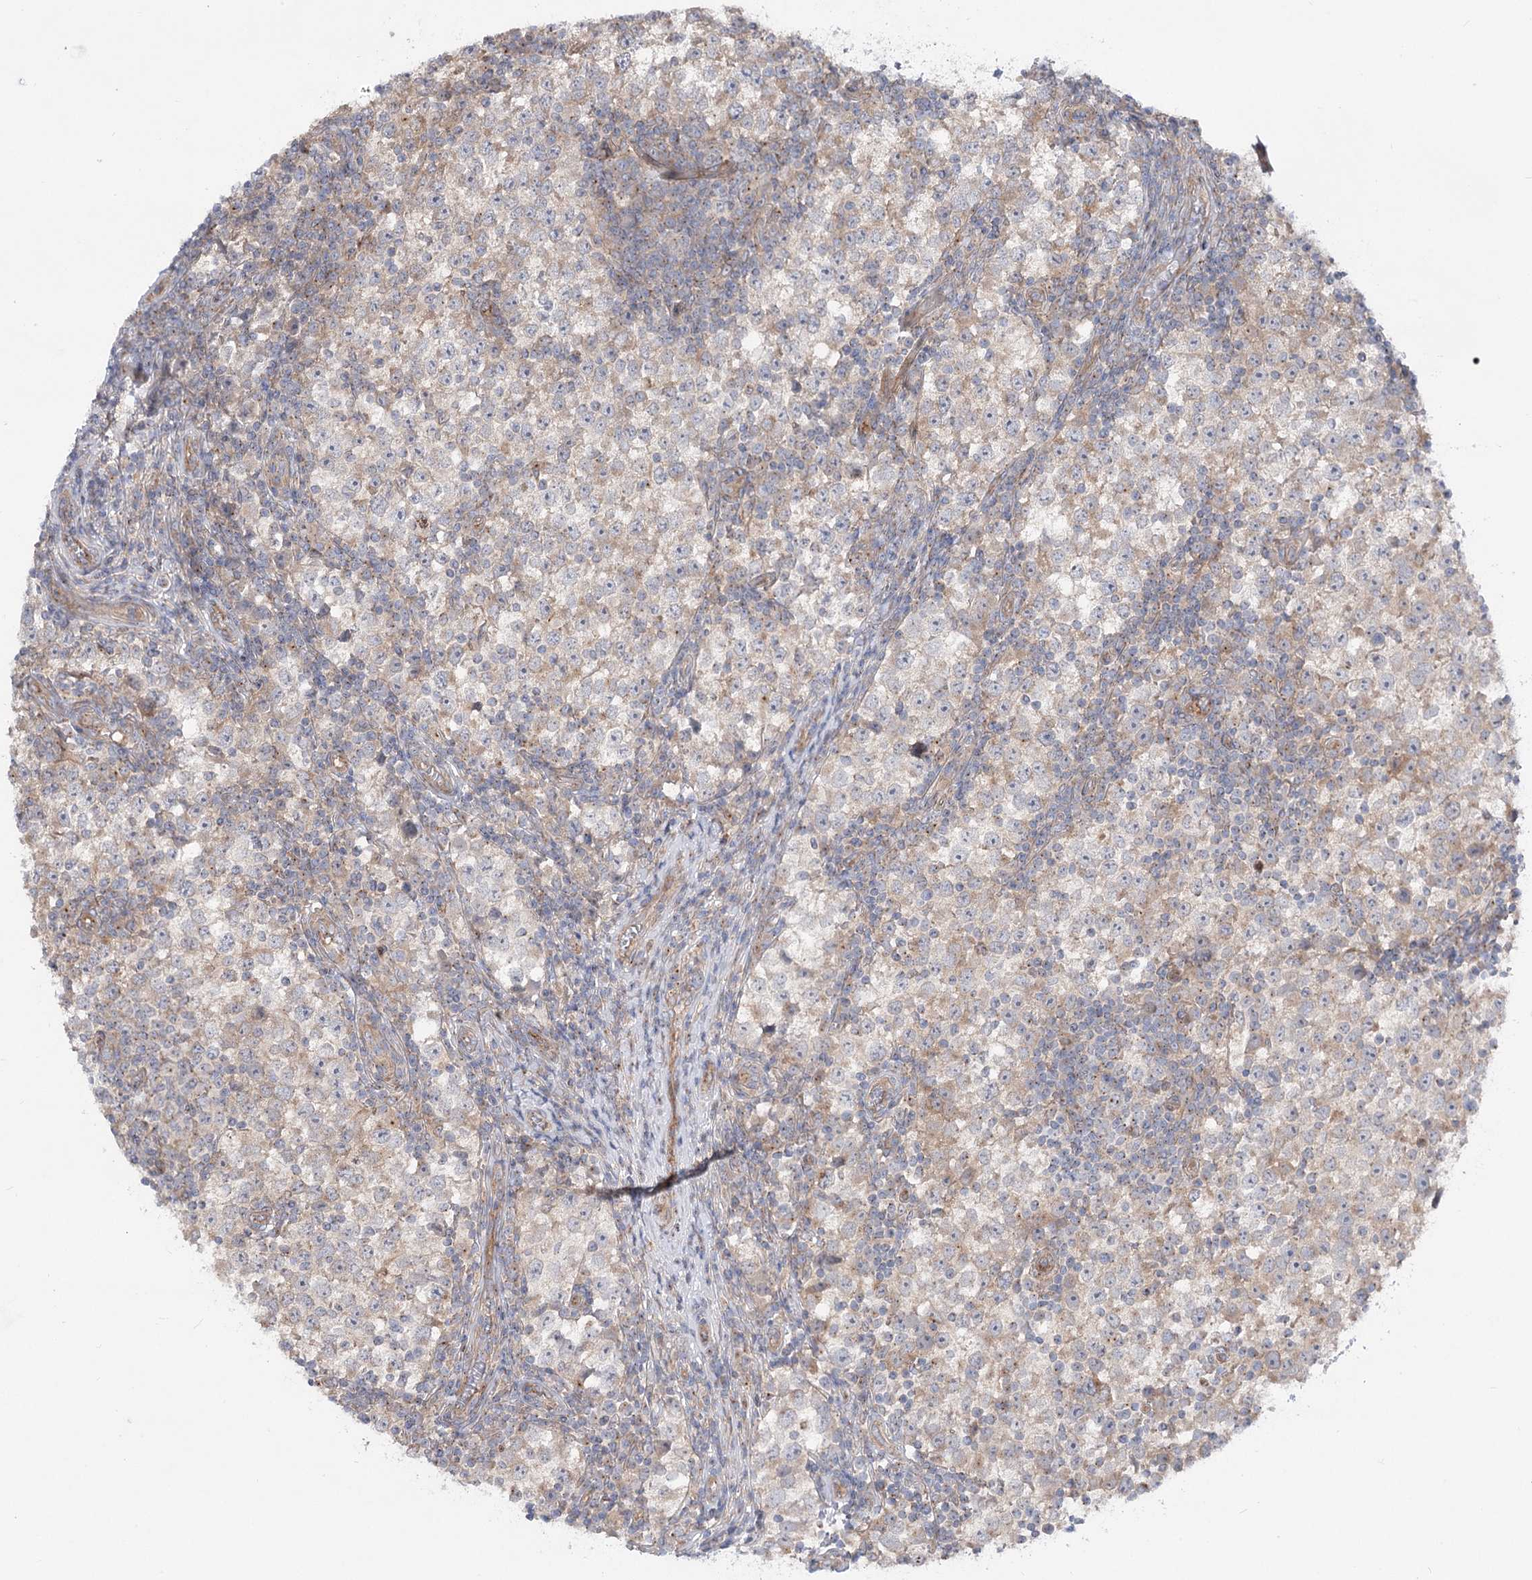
{"staining": {"intensity": "moderate", "quantity": "<25%", "location": "cytoplasmic/membranous"}, "tissue": "testis cancer", "cell_type": "Tumor cells", "image_type": "cancer", "snomed": [{"axis": "morphology", "description": "Seminoma, NOS"}, {"axis": "topography", "description": "Testis"}], "caption": "A low amount of moderate cytoplasmic/membranous expression is appreciated in approximately <25% of tumor cells in testis cancer tissue. Nuclei are stained in blue.", "gene": "SCN11A", "patient": {"sex": "male", "age": 65}}